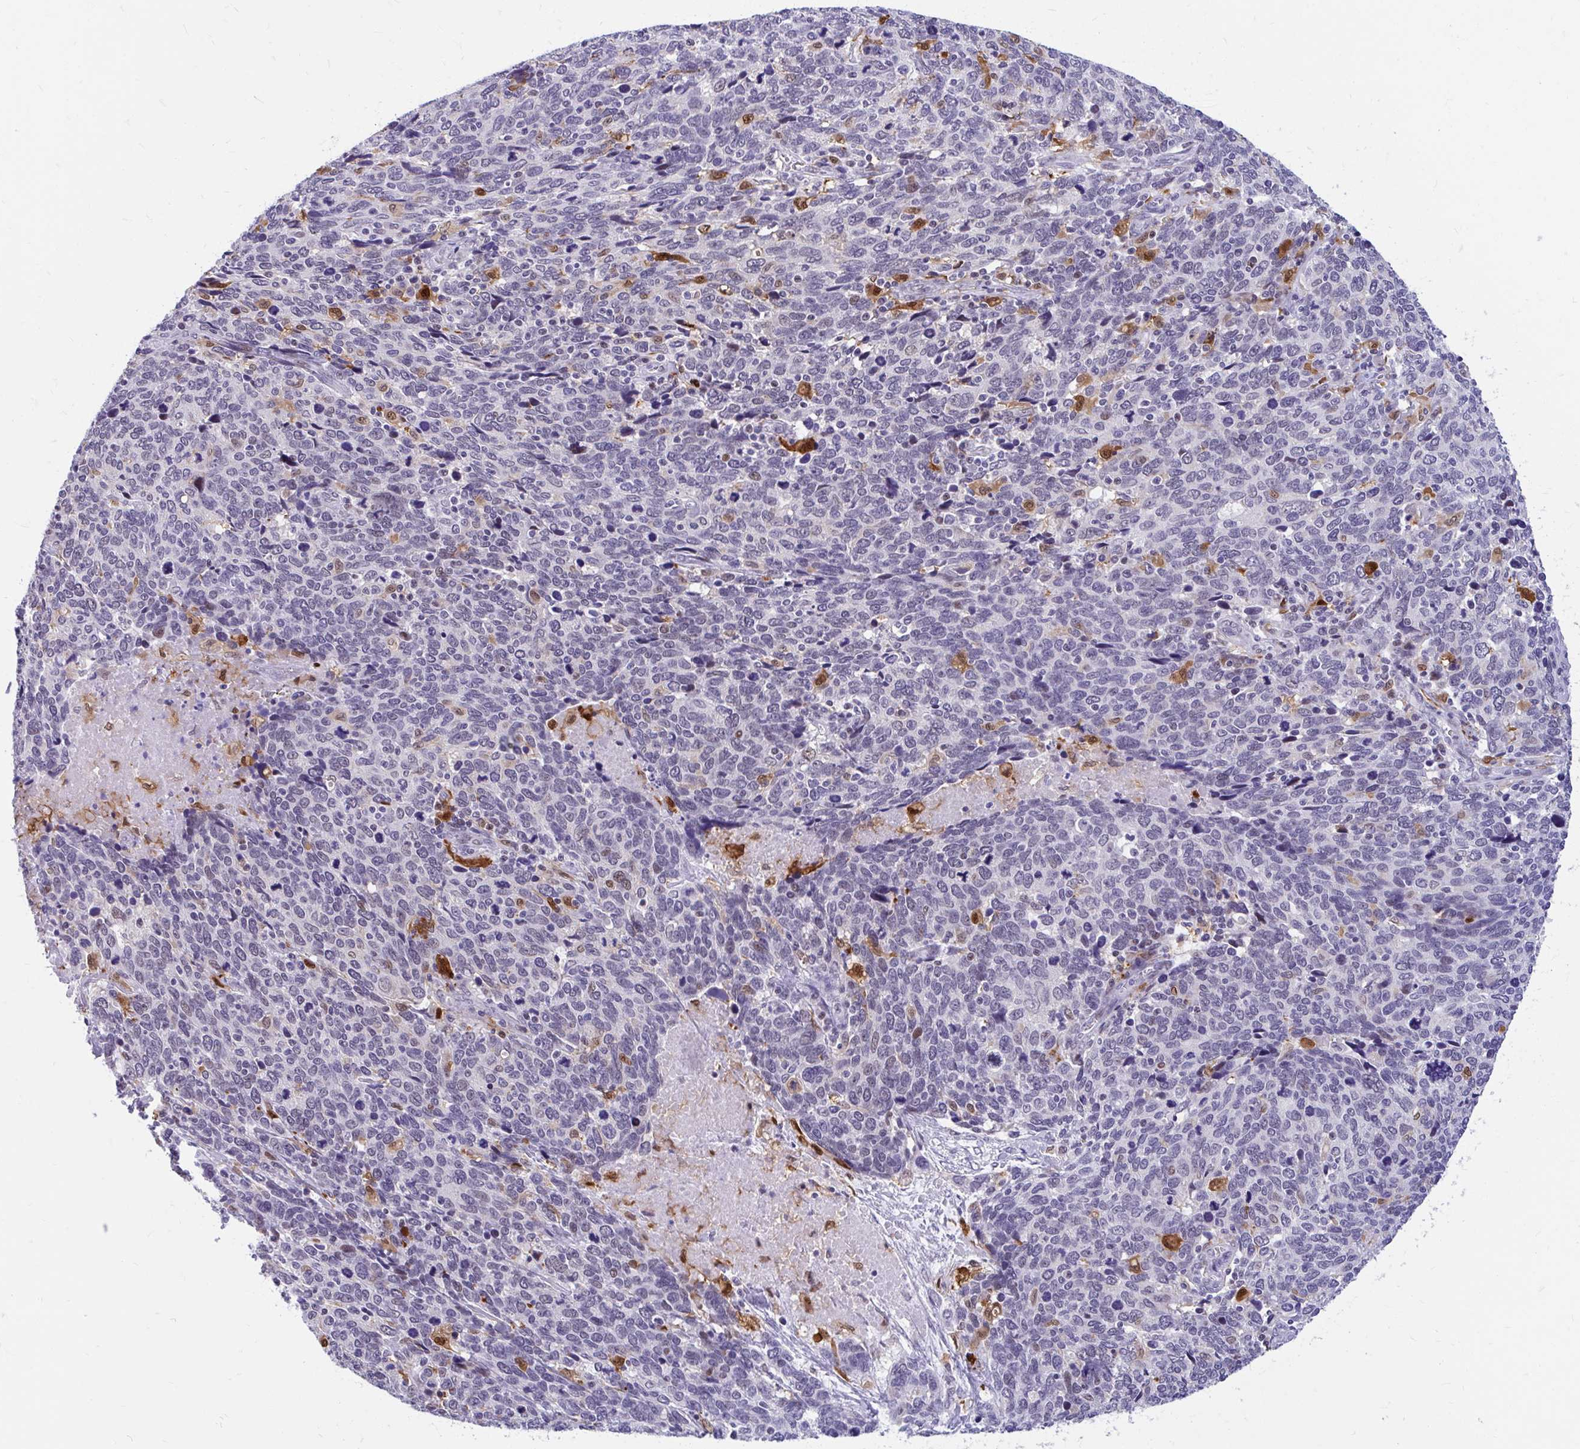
{"staining": {"intensity": "negative", "quantity": "none", "location": "none"}, "tissue": "cervical cancer", "cell_type": "Tumor cells", "image_type": "cancer", "snomed": [{"axis": "morphology", "description": "Squamous cell carcinoma, NOS"}, {"axis": "topography", "description": "Cervix"}], "caption": "DAB (3,3'-diaminobenzidine) immunohistochemical staining of human cervical cancer reveals no significant positivity in tumor cells. (IHC, brightfield microscopy, high magnification).", "gene": "GLB1L2", "patient": {"sex": "female", "age": 41}}